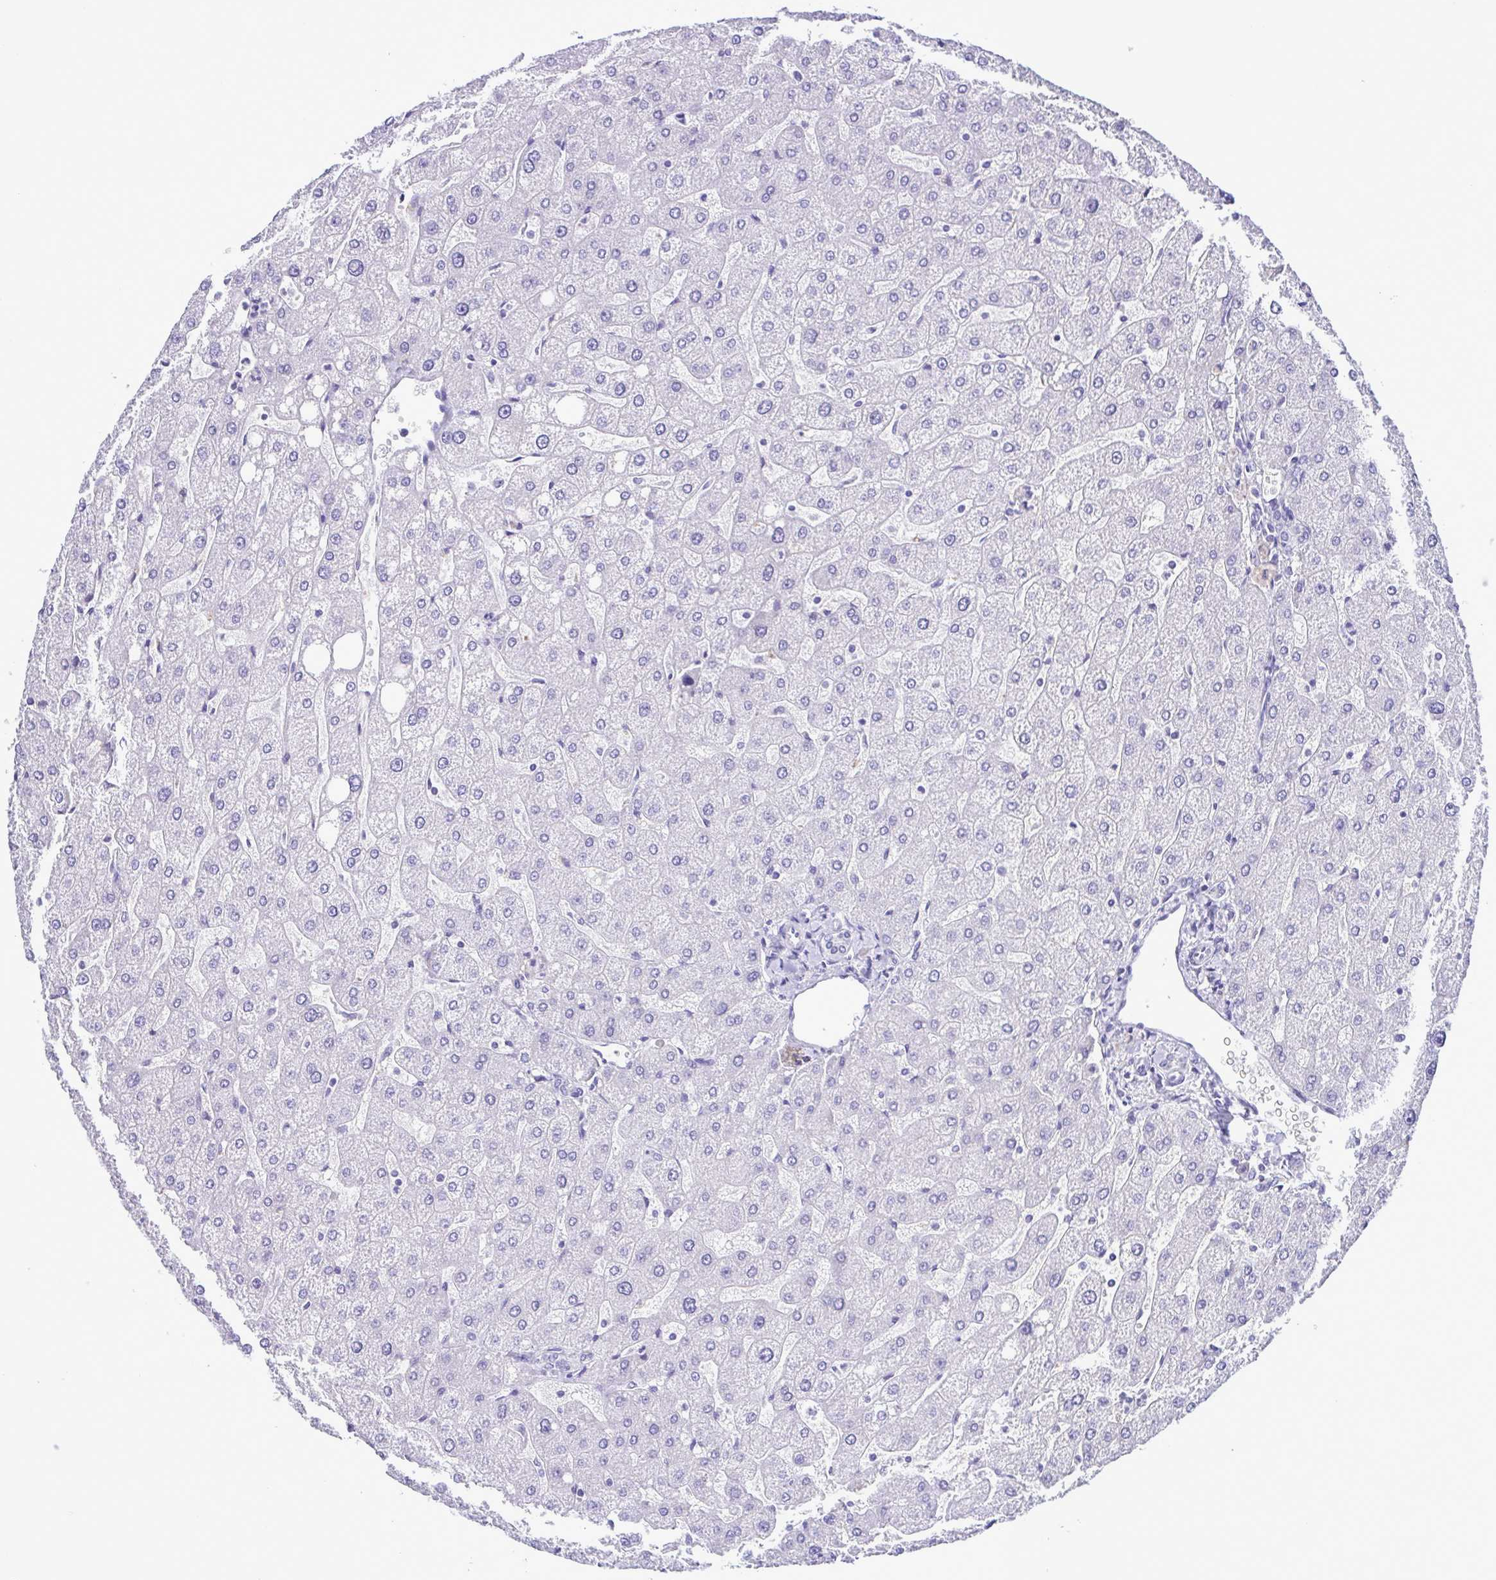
{"staining": {"intensity": "negative", "quantity": "none", "location": "none"}, "tissue": "liver", "cell_type": "Cholangiocytes", "image_type": "normal", "snomed": [{"axis": "morphology", "description": "Normal tissue, NOS"}, {"axis": "topography", "description": "Liver"}], "caption": "The image exhibits no staining of cholangiocytes in unremarkable liver. Nuclei are stained in blue.", "gene": "CBY2", "patient": {"sex": "male", "age": 67}}